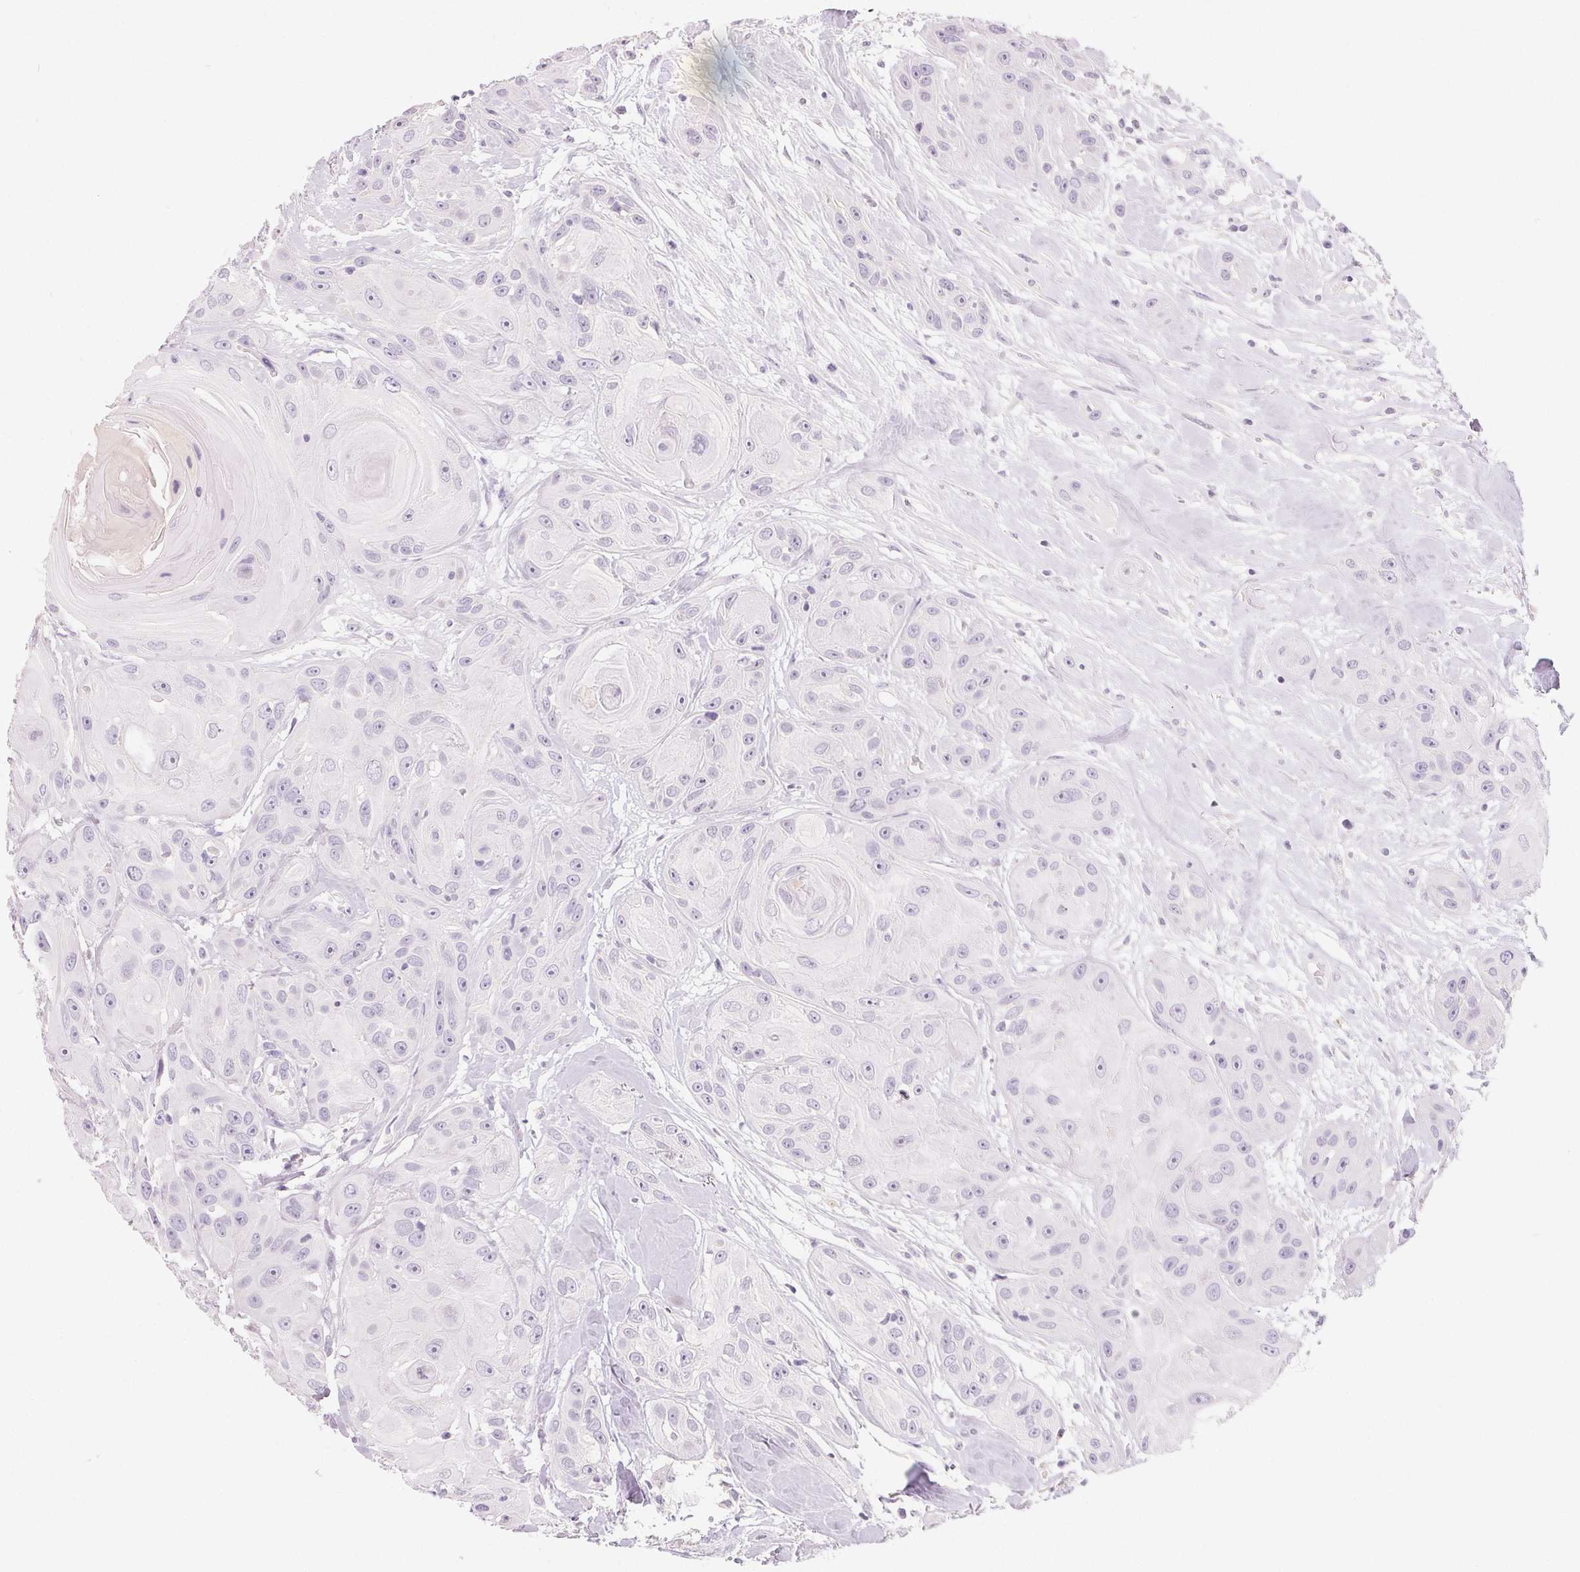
{"staining": {"intensity": "negative", "quantity": "none", "location": "none"}, "tissue": "head and neck cancer", "cell_type": "Tumor cells", "image_type": "cancer", "snomed": [{"axis": "morphology", "description": "Squamous cell carcinoma, NOS"}, {"axis": "topography", "description": "Oral tissue"}, {"axis": "topography", "description": "Head-Neck"}], "caption": "This photomicrograph is of head and neck cancer (squamous cell carcinoma) stained with IHC to label a protein in brown with the nuclei are counter-stained blue. There is no positivity in tumor cells.", "gene": "MIOX", "patient": {"sex": "male", "age": 77}}